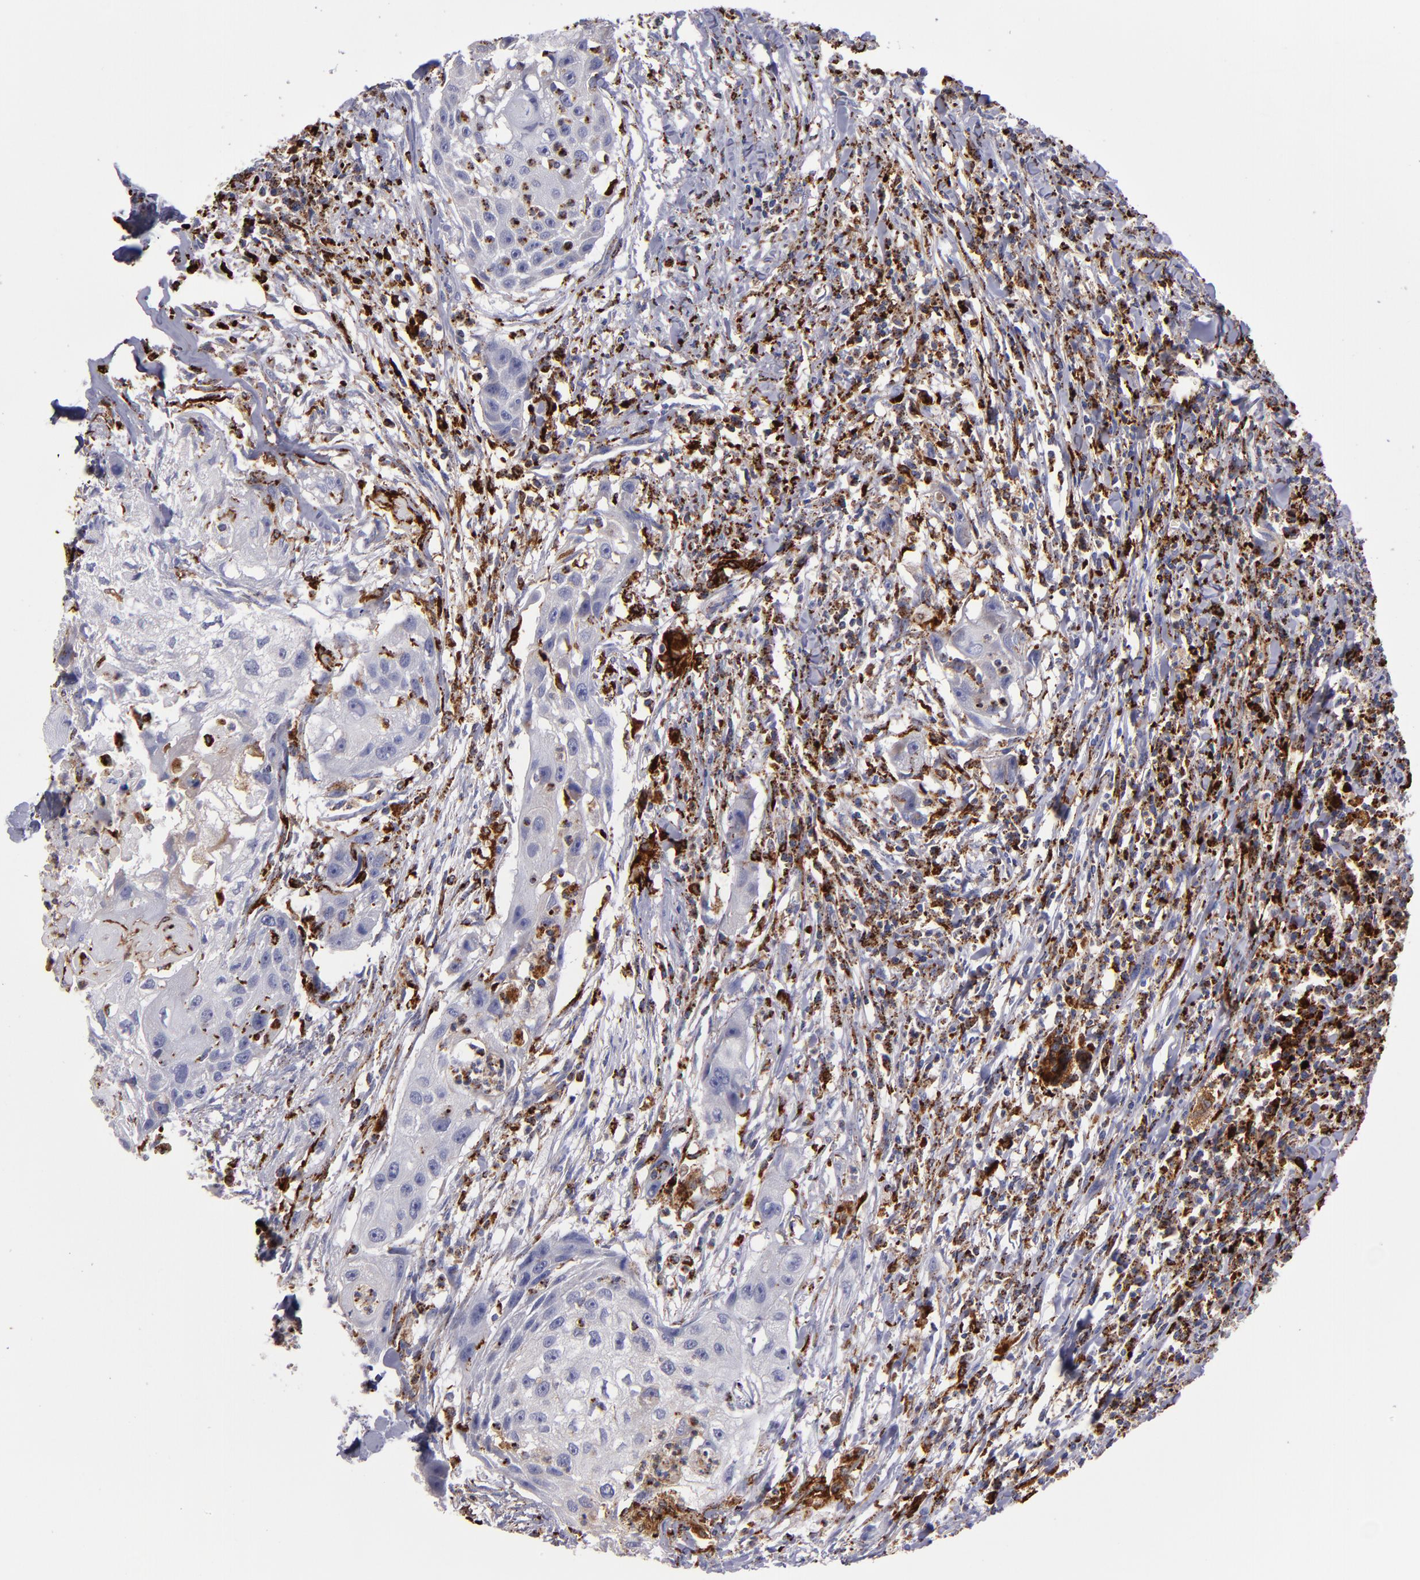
{"staining": {"intensity": "strong", "quantity": "<25%", "location": "cytoplasmic/membranous"}, "tissue": "head and neck cancer", "cell_type": "Tumor cells", "image_type": "cancer", "snomed": [{"axis": "morphology", "description": "Squamous cell carcinoma, NOS"}, {"axis": "topography", "description": "Head-Neck"}], "caption": "Head and neck cancer (squamous cell carcinoma) tissue demonstrates strong cytoplasmic/membranous expression in approximately <25% of tumor cells, visualized by immunohistochemistry.", "gene": "CTSS", "patient": {"sex": "male", "age": 64}}